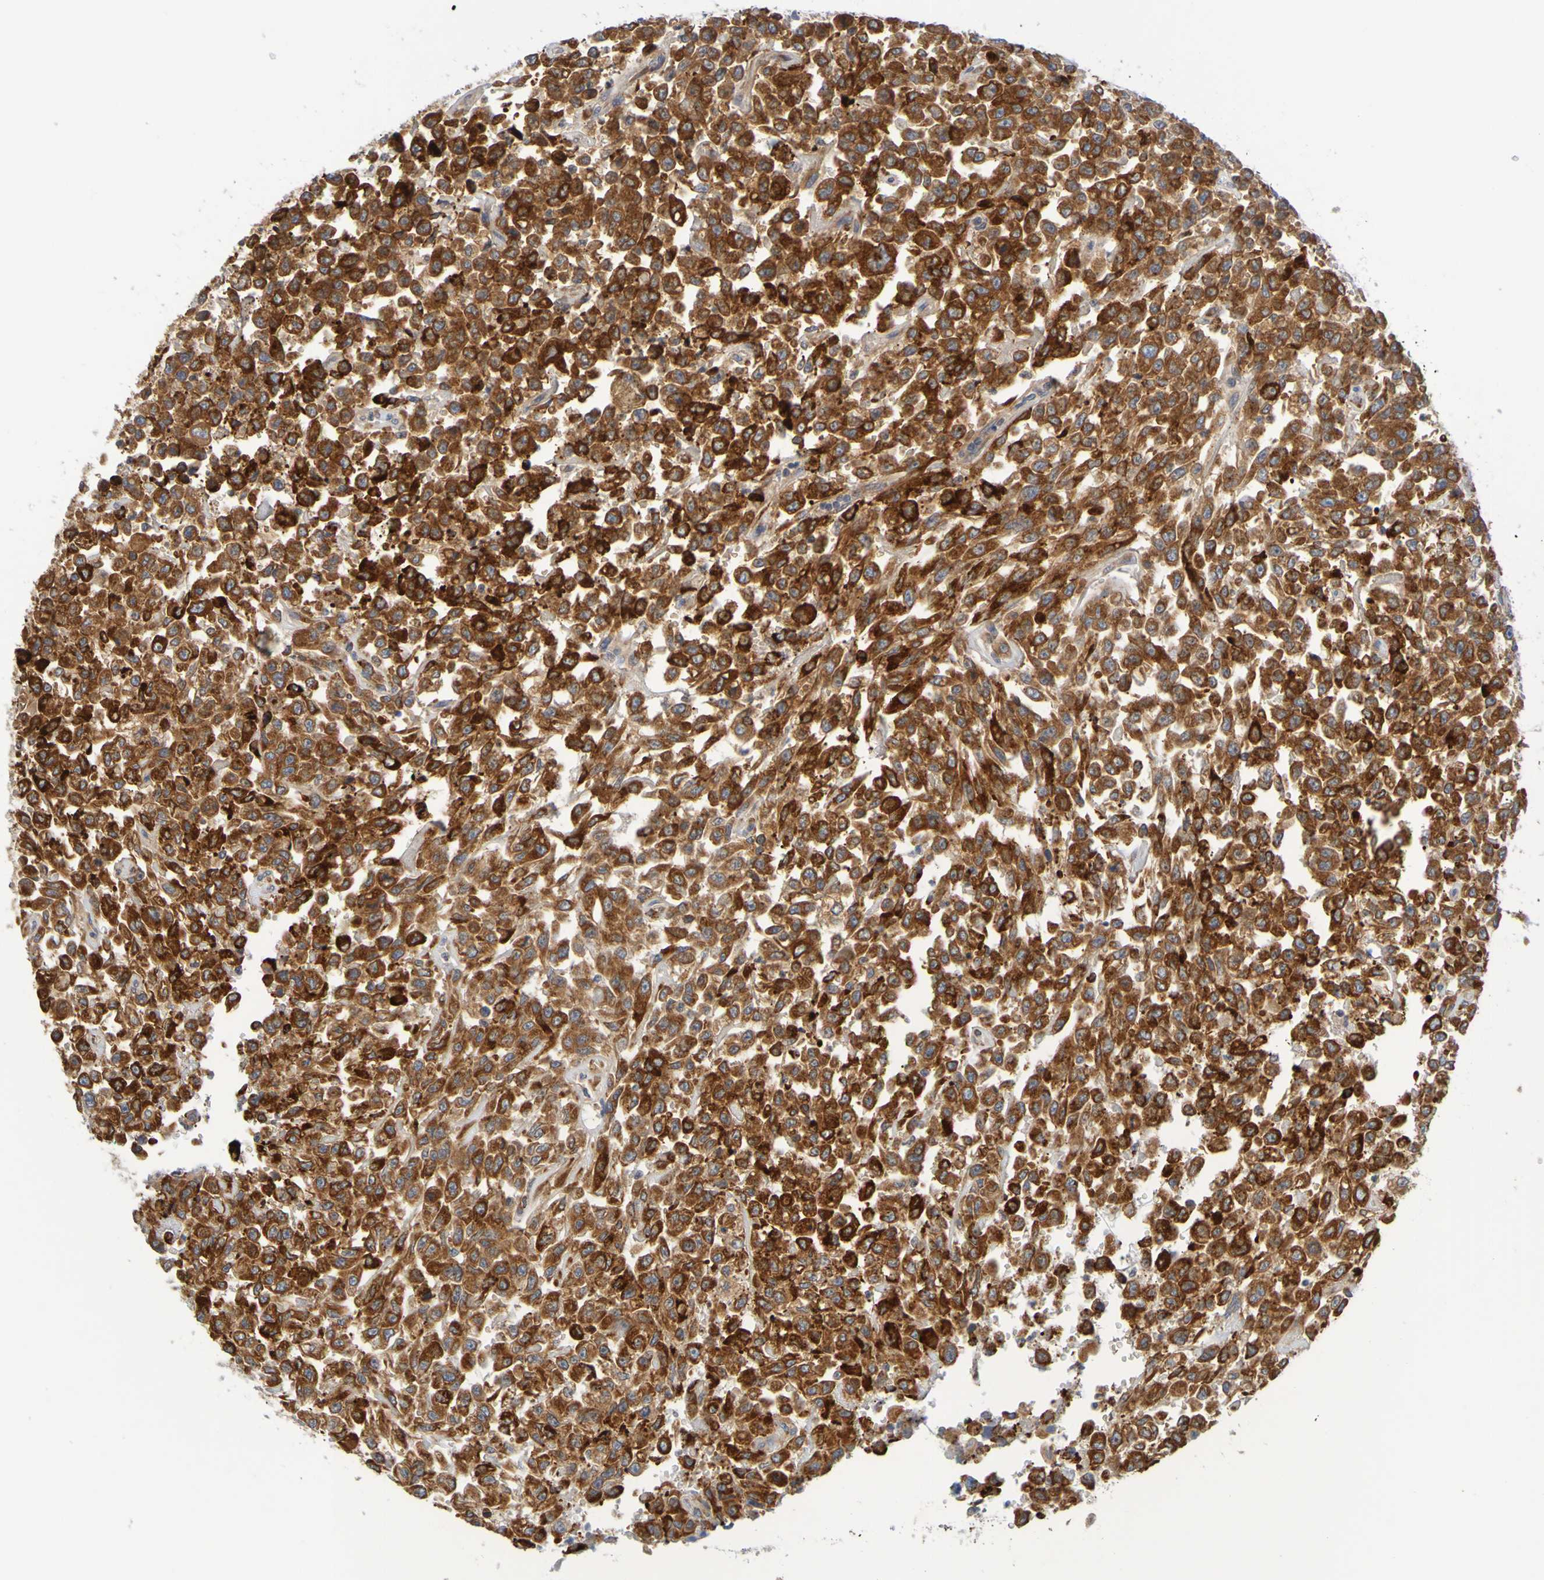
{"staining": {"intensity": "strong", "quantity": ">75%", "location": "cytoplasmic/membranous"}, "tissue": "urothelial cancer", "cell_type": "Tumor cells", "image_type": "cancer", "snomed": [{"axis": "morphology", "description": "Urothelial carcinoma, High grade"}, {"axis": "topography", "description": "Urinary bladder"}], "caption": "A micrograph of human high-grade urothelial carcinoma stained for a protein reveals strong cytoplasmic/membranous brown staining in tumor cells.", "gene": "SIL1", "patient": {"sex": "male", "age": 46}}